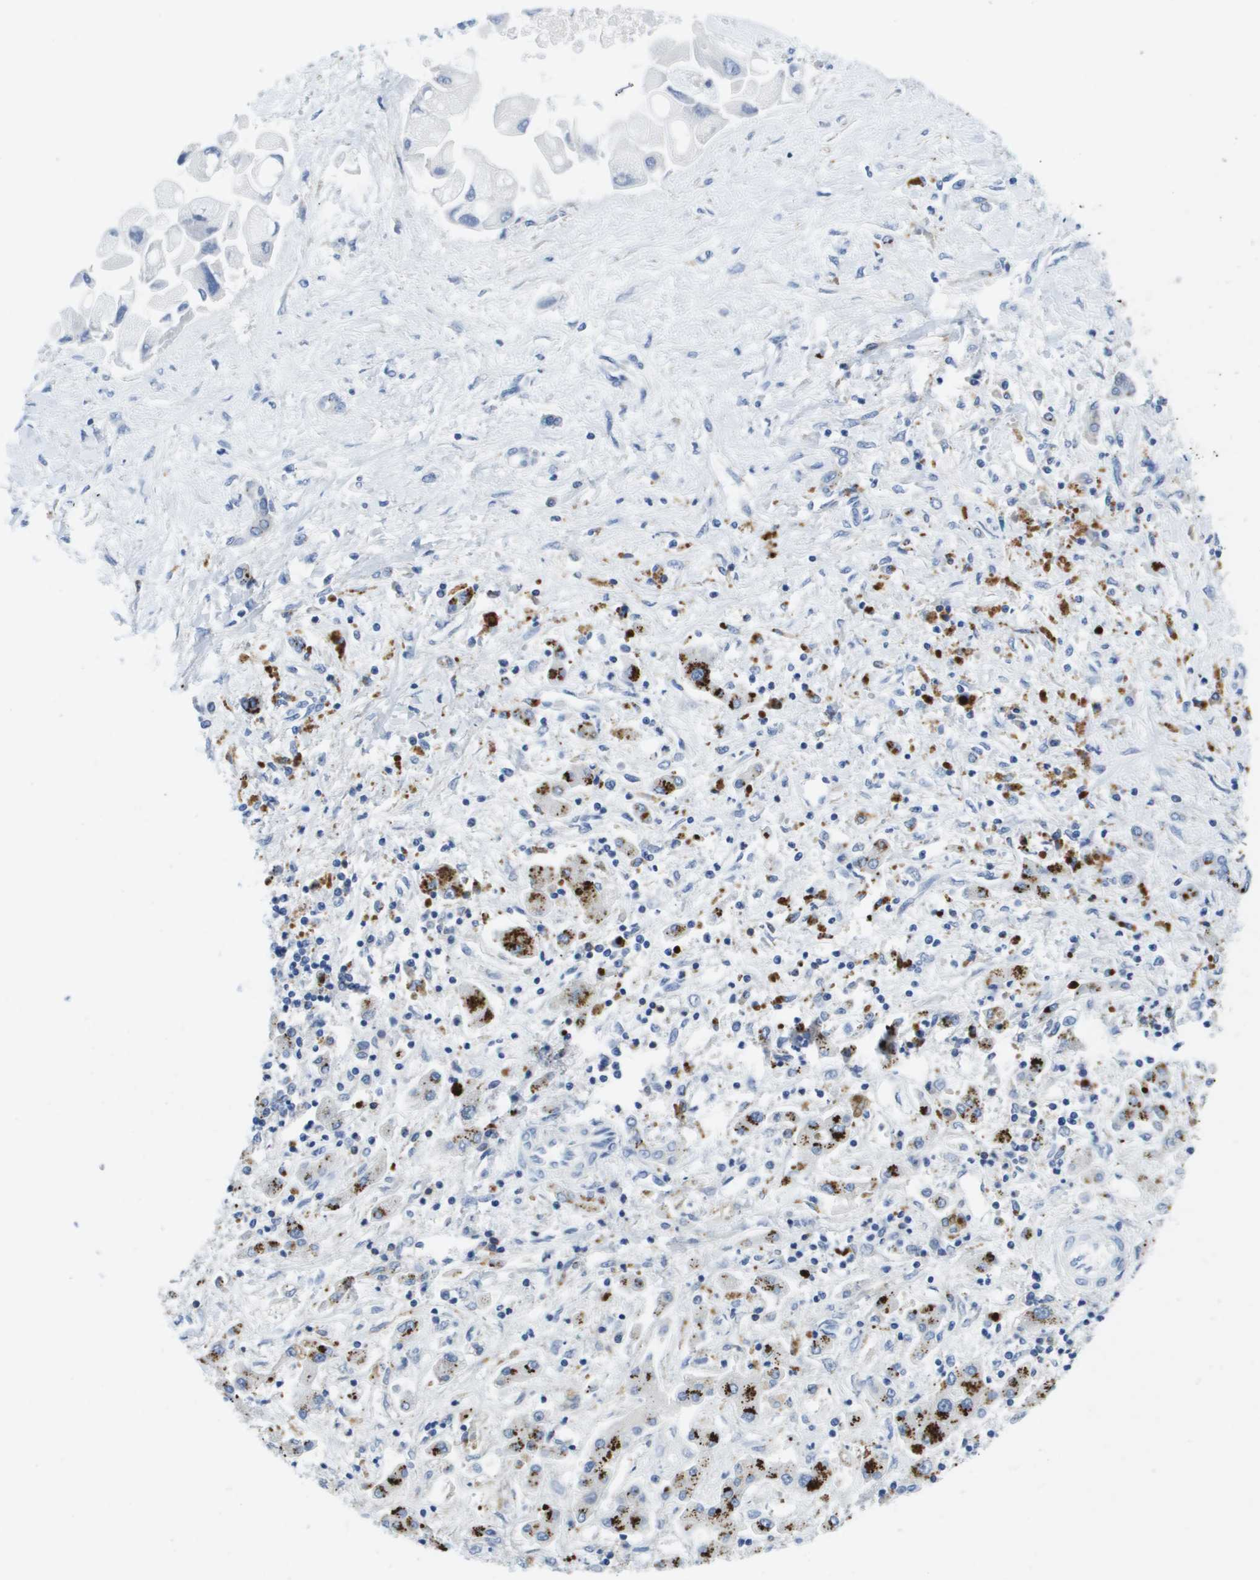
{"staining": {"intensity": "negative", "quantity": "none", "location": "none"}, "tissue": "liver cancer", "cell_type": "Tumor cells", "image_type": "cancer", "snomed": [{"axis": "morphology", "description": "Cholangiocarcinoma"}, {"axis": "topography", "description": "Liver"}], "caption": "Immunohistochemistry (IHC) micrograph of human liver cancer stained for a protein (brown), which reveals no expression in tumor cells.", "gene": "MS4A1", "patient": {"sex": "male", "age": 50}}